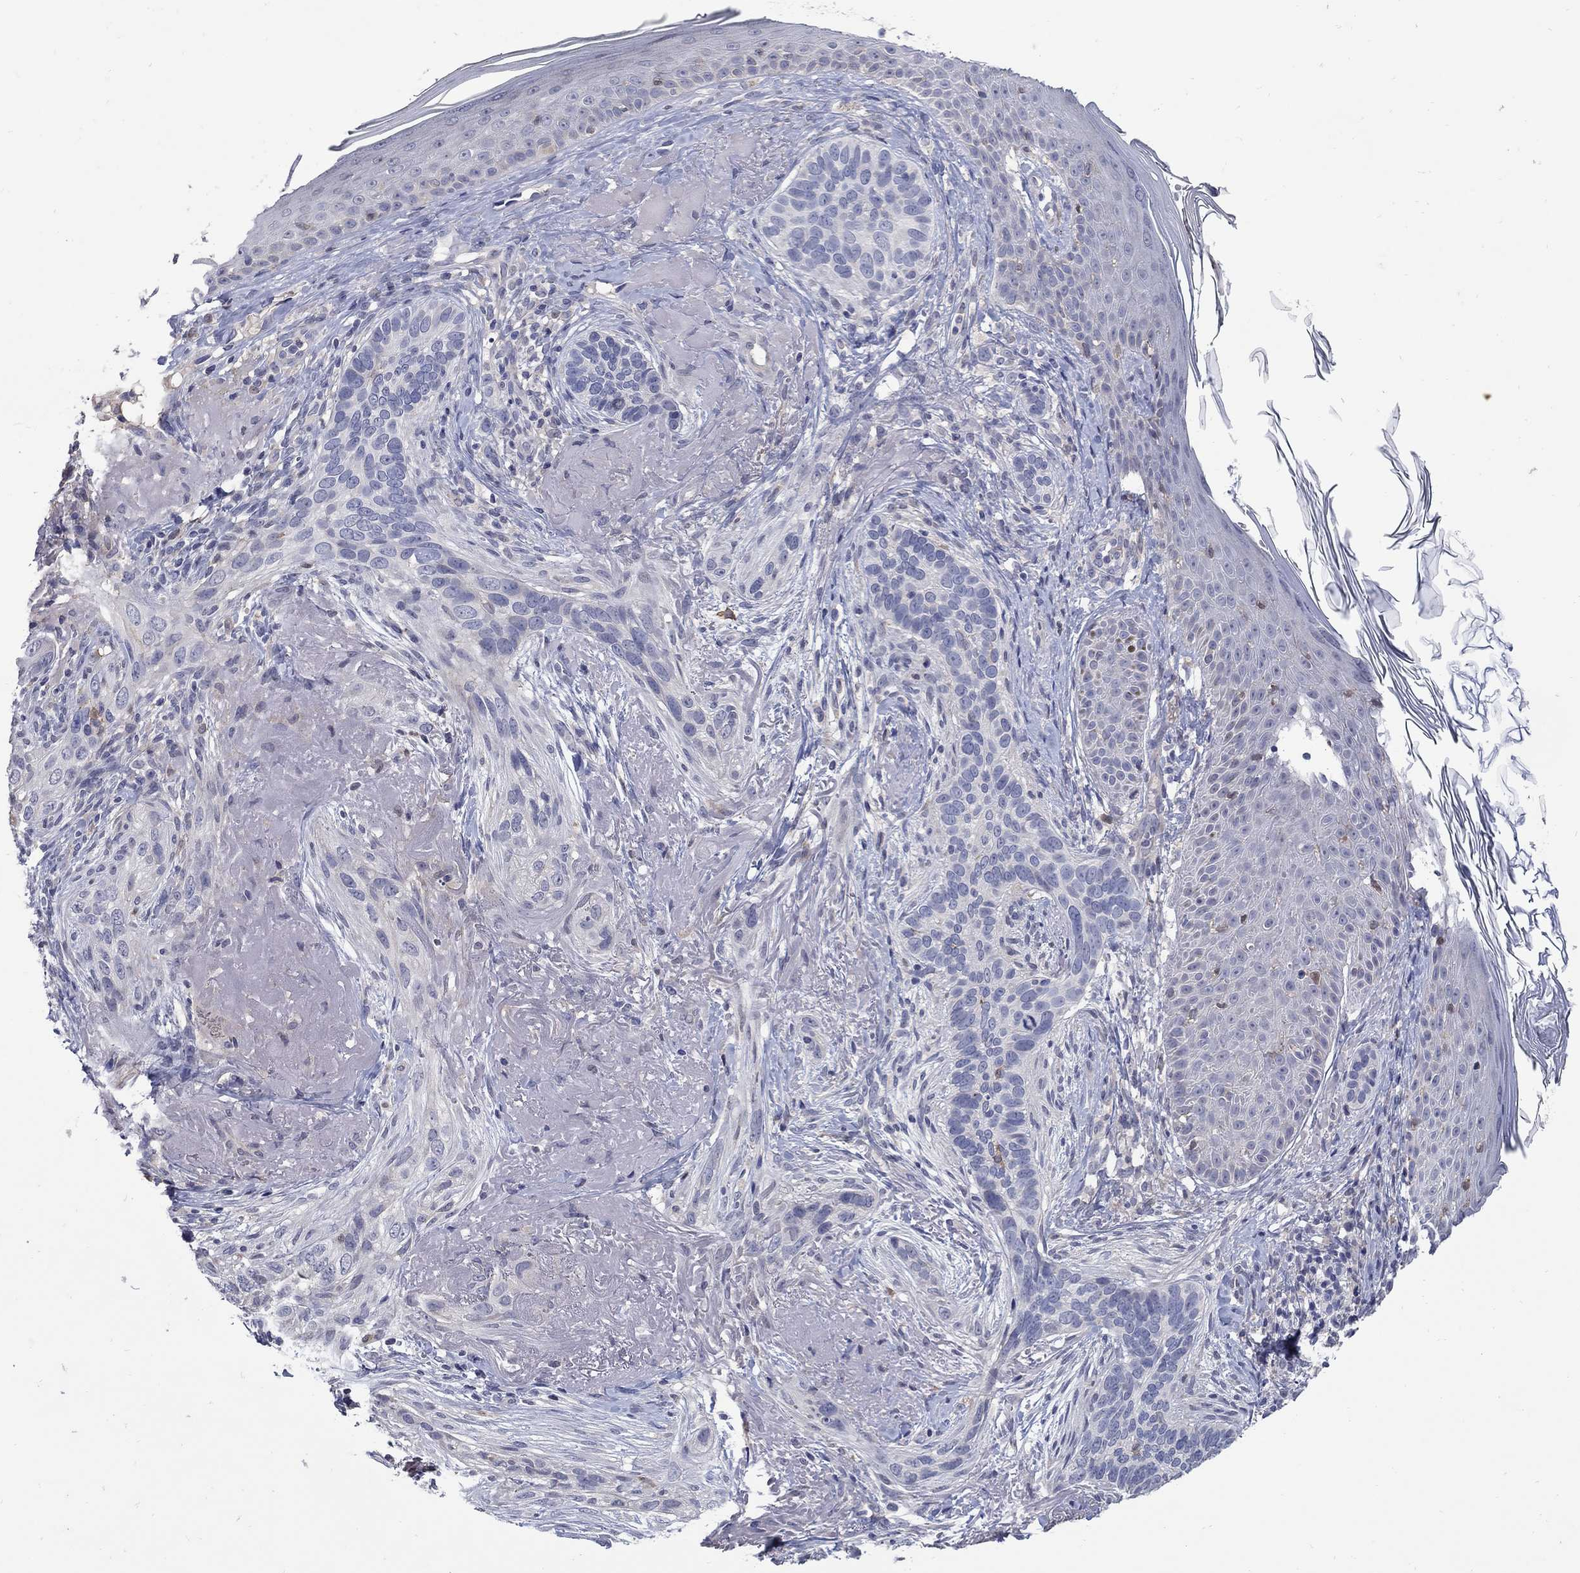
{"staining": {"intensity": "negative", "quantity": "none", "location": "none"}, "tissue": "skin cancer", "cell_type": "Tumor cells", "image_type": "cancer", "snomed": [{"axis": "morphology", "description": "Basal cell carcinoma"}, {"axis": "topography", "description": "Skin"}], "caption": "Immunohistochemical staining of human skin cancer displays no significant staining in tumor cells.", "gene": "CETN1", "patient": {"sex": "male", "age": 91}}